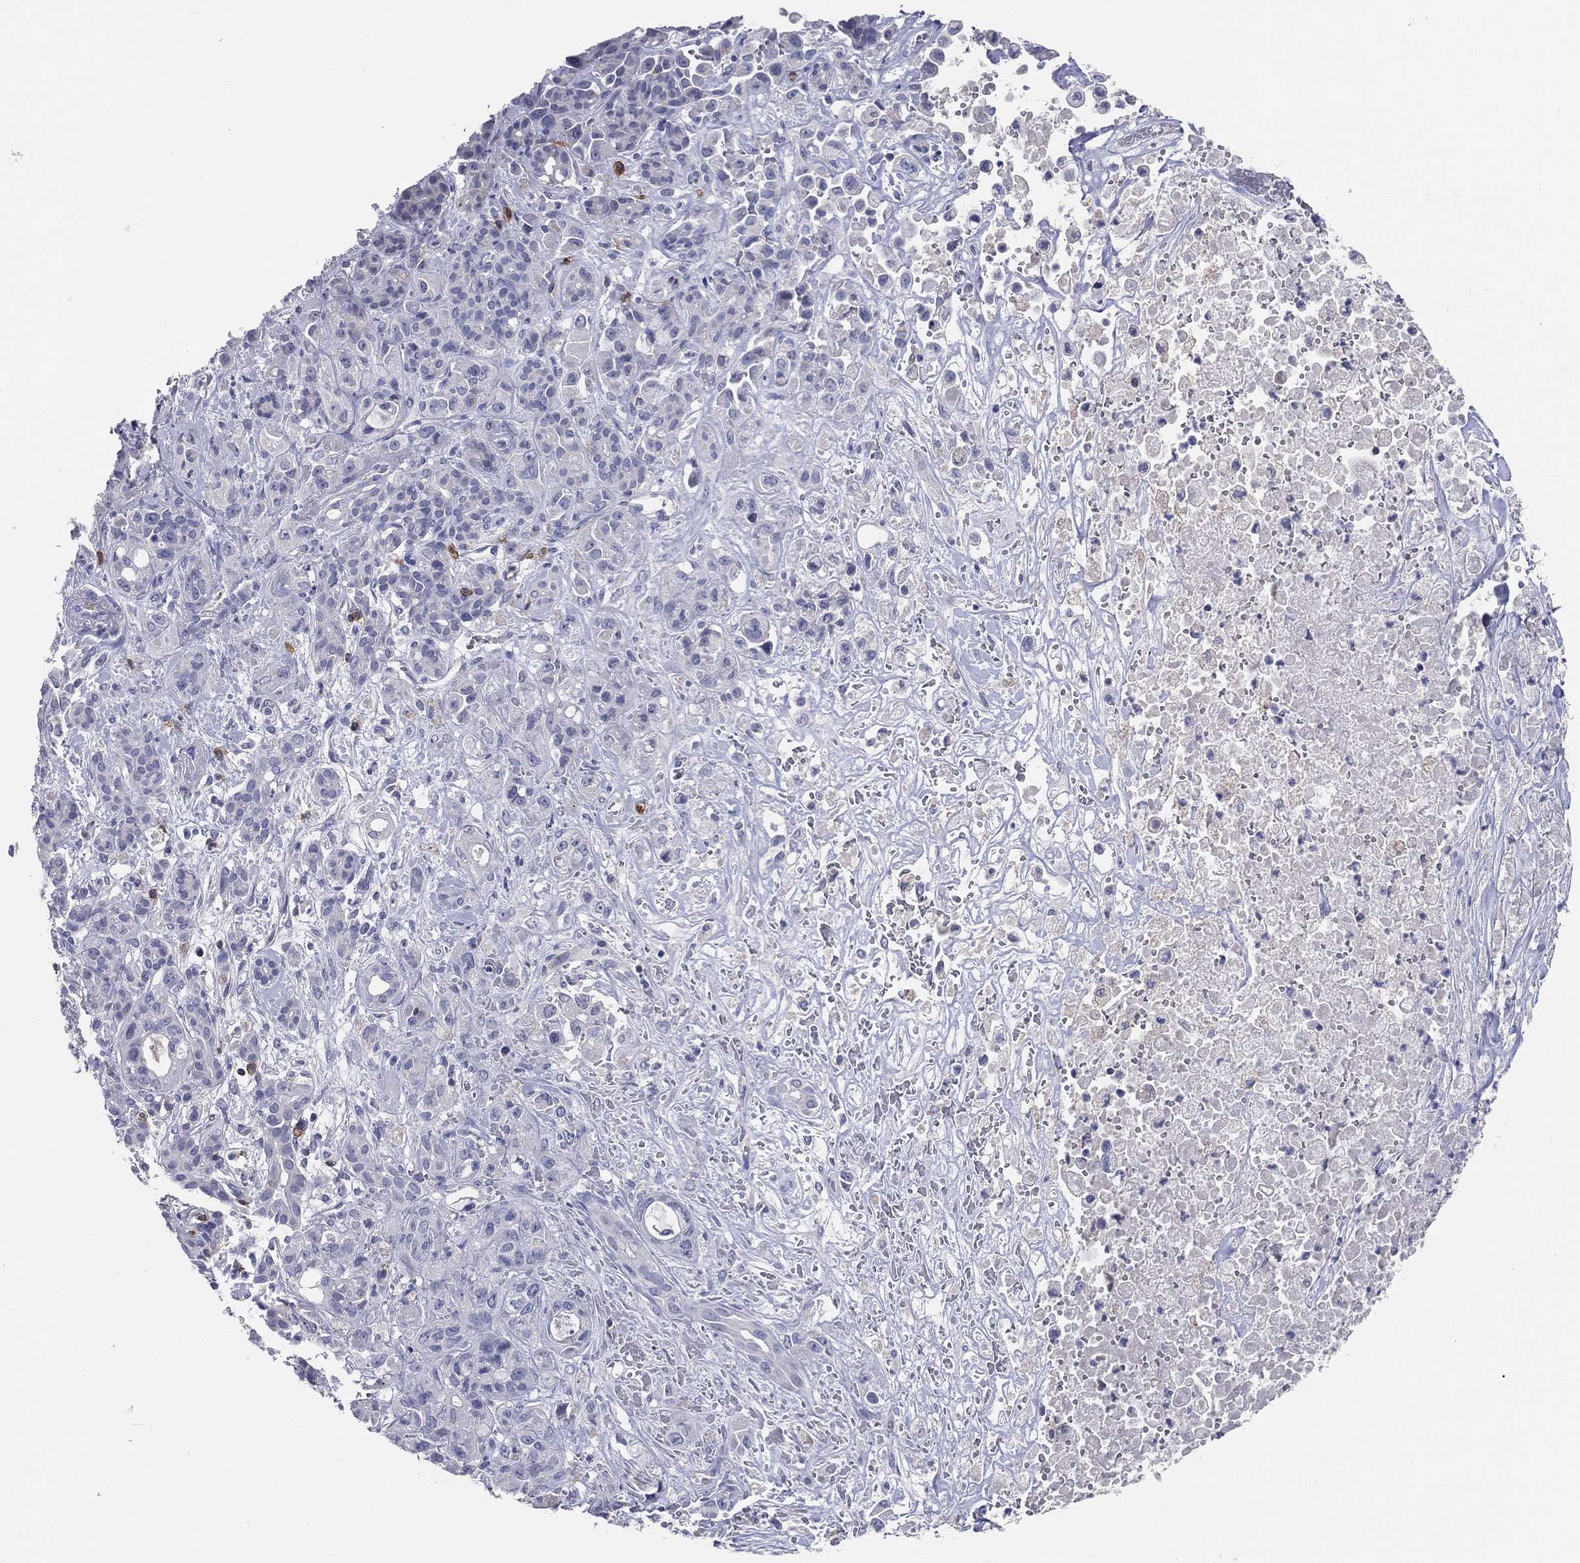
{"staining": {"intensity": "negative", "quantity": "none", "location": "none"}, "tissue": "pancreatic cancer", "cell_type": "Tumor cells", "image_type": "cancer", "snomed": [{"axis": "morphology", "description": "Adenocarcinoma, NOS"}, {"axis": "topography", "description": "Pancreas"}], "caption": "Photomicrograph shows no protein staining in tumor cells of pancreatic cancer (adenocarcinoma) tissue.", "gene": "LAT", "patient": {"sex": "male", "age": 44}}